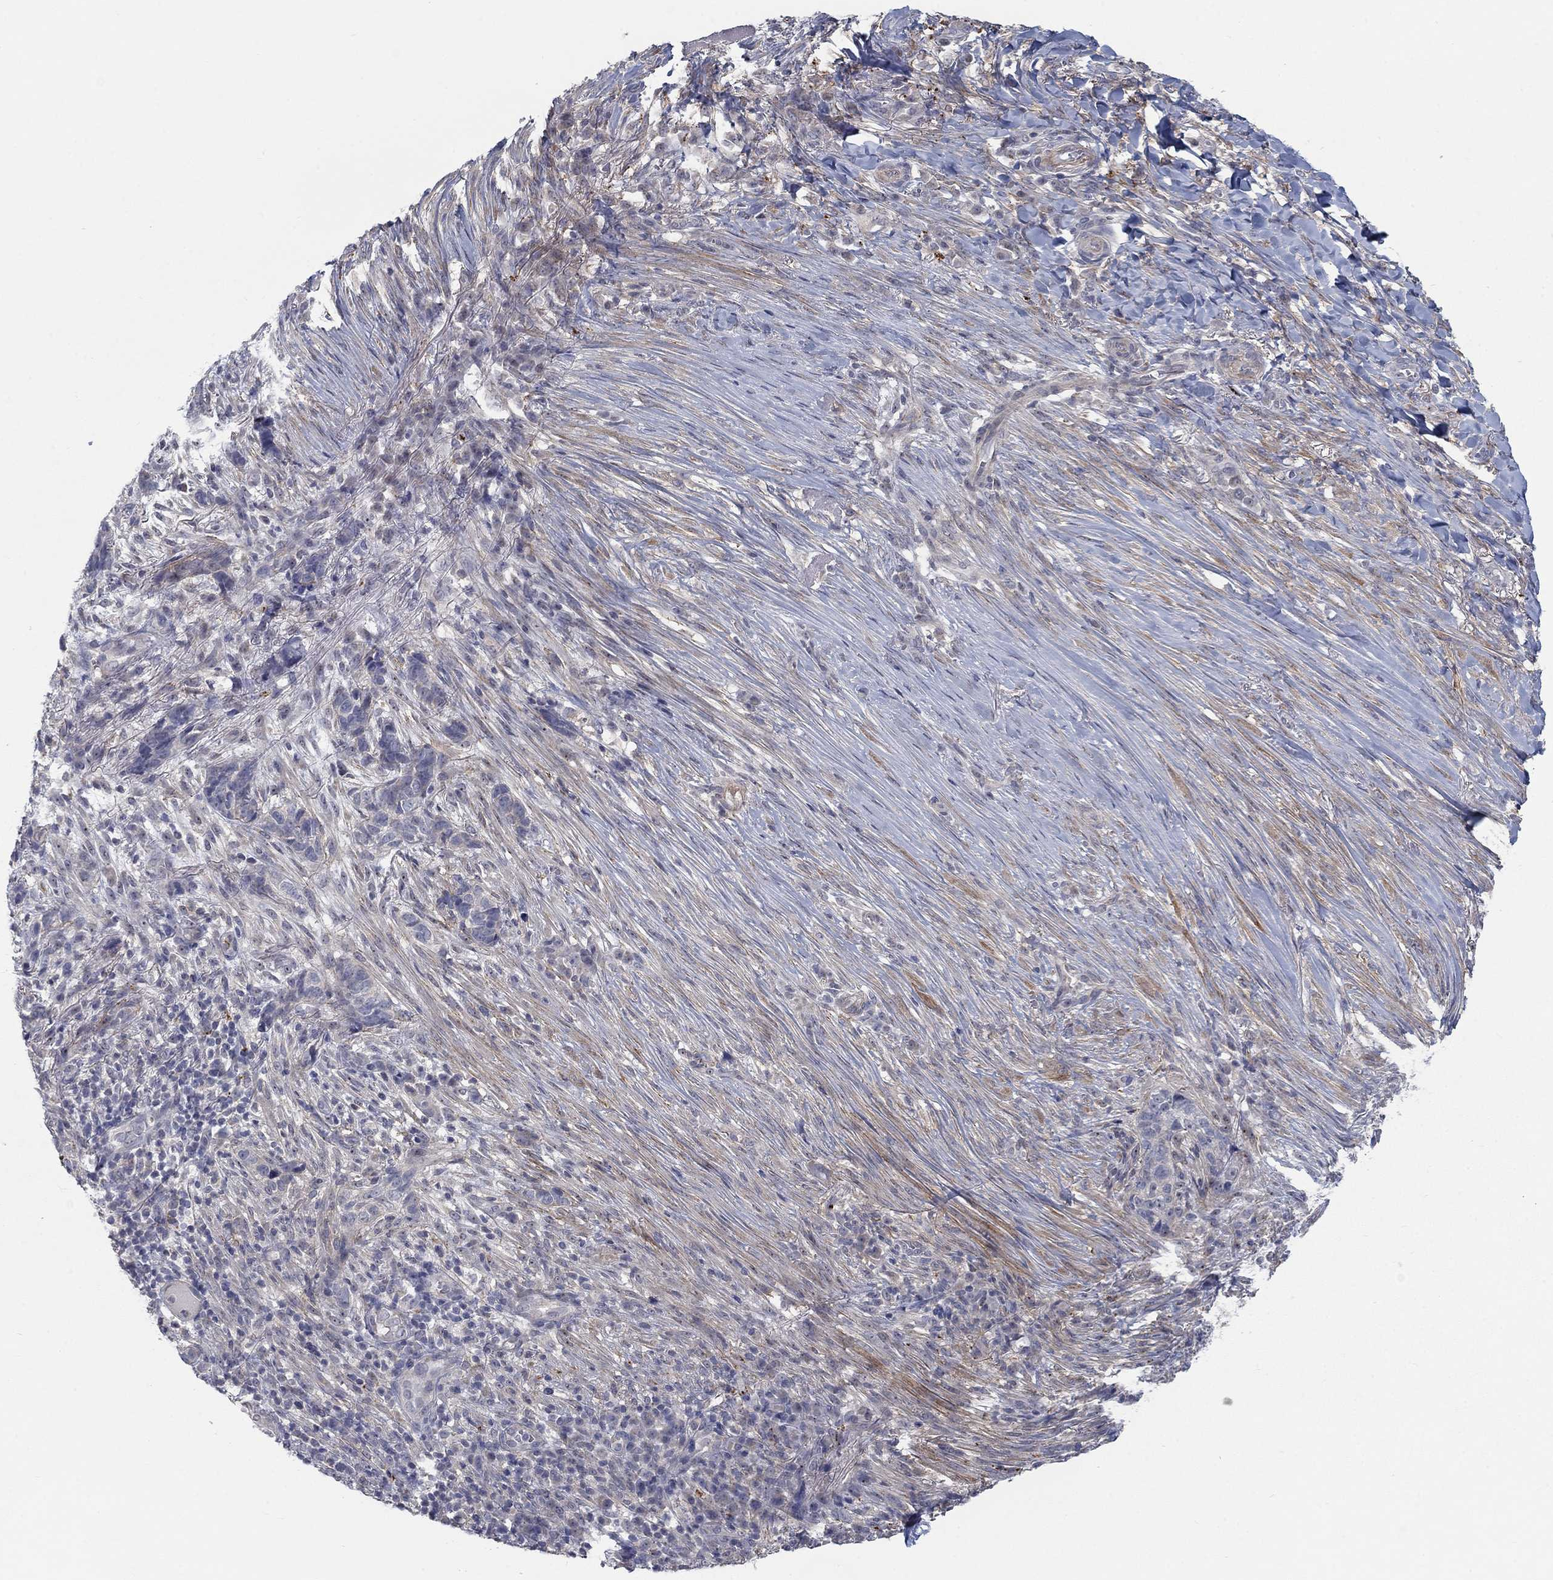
{"staining": {"intensity": "negative", "quantity": "none", "location": "none"}, "tissue": "skin cancer", "cell_type": "Tumor cells", "image_type": "cancer", "snomed": [{"axis": "morphology", "description": "Basal cell carcinoma"}, {"axis": "topography", "description": "Skin"}], "caption": "Tumor cells show no significant protein staining in basal cell carcinoma (skin).", "gene": "MTSS2", "patient": {"sex": "female", "age": 69}}